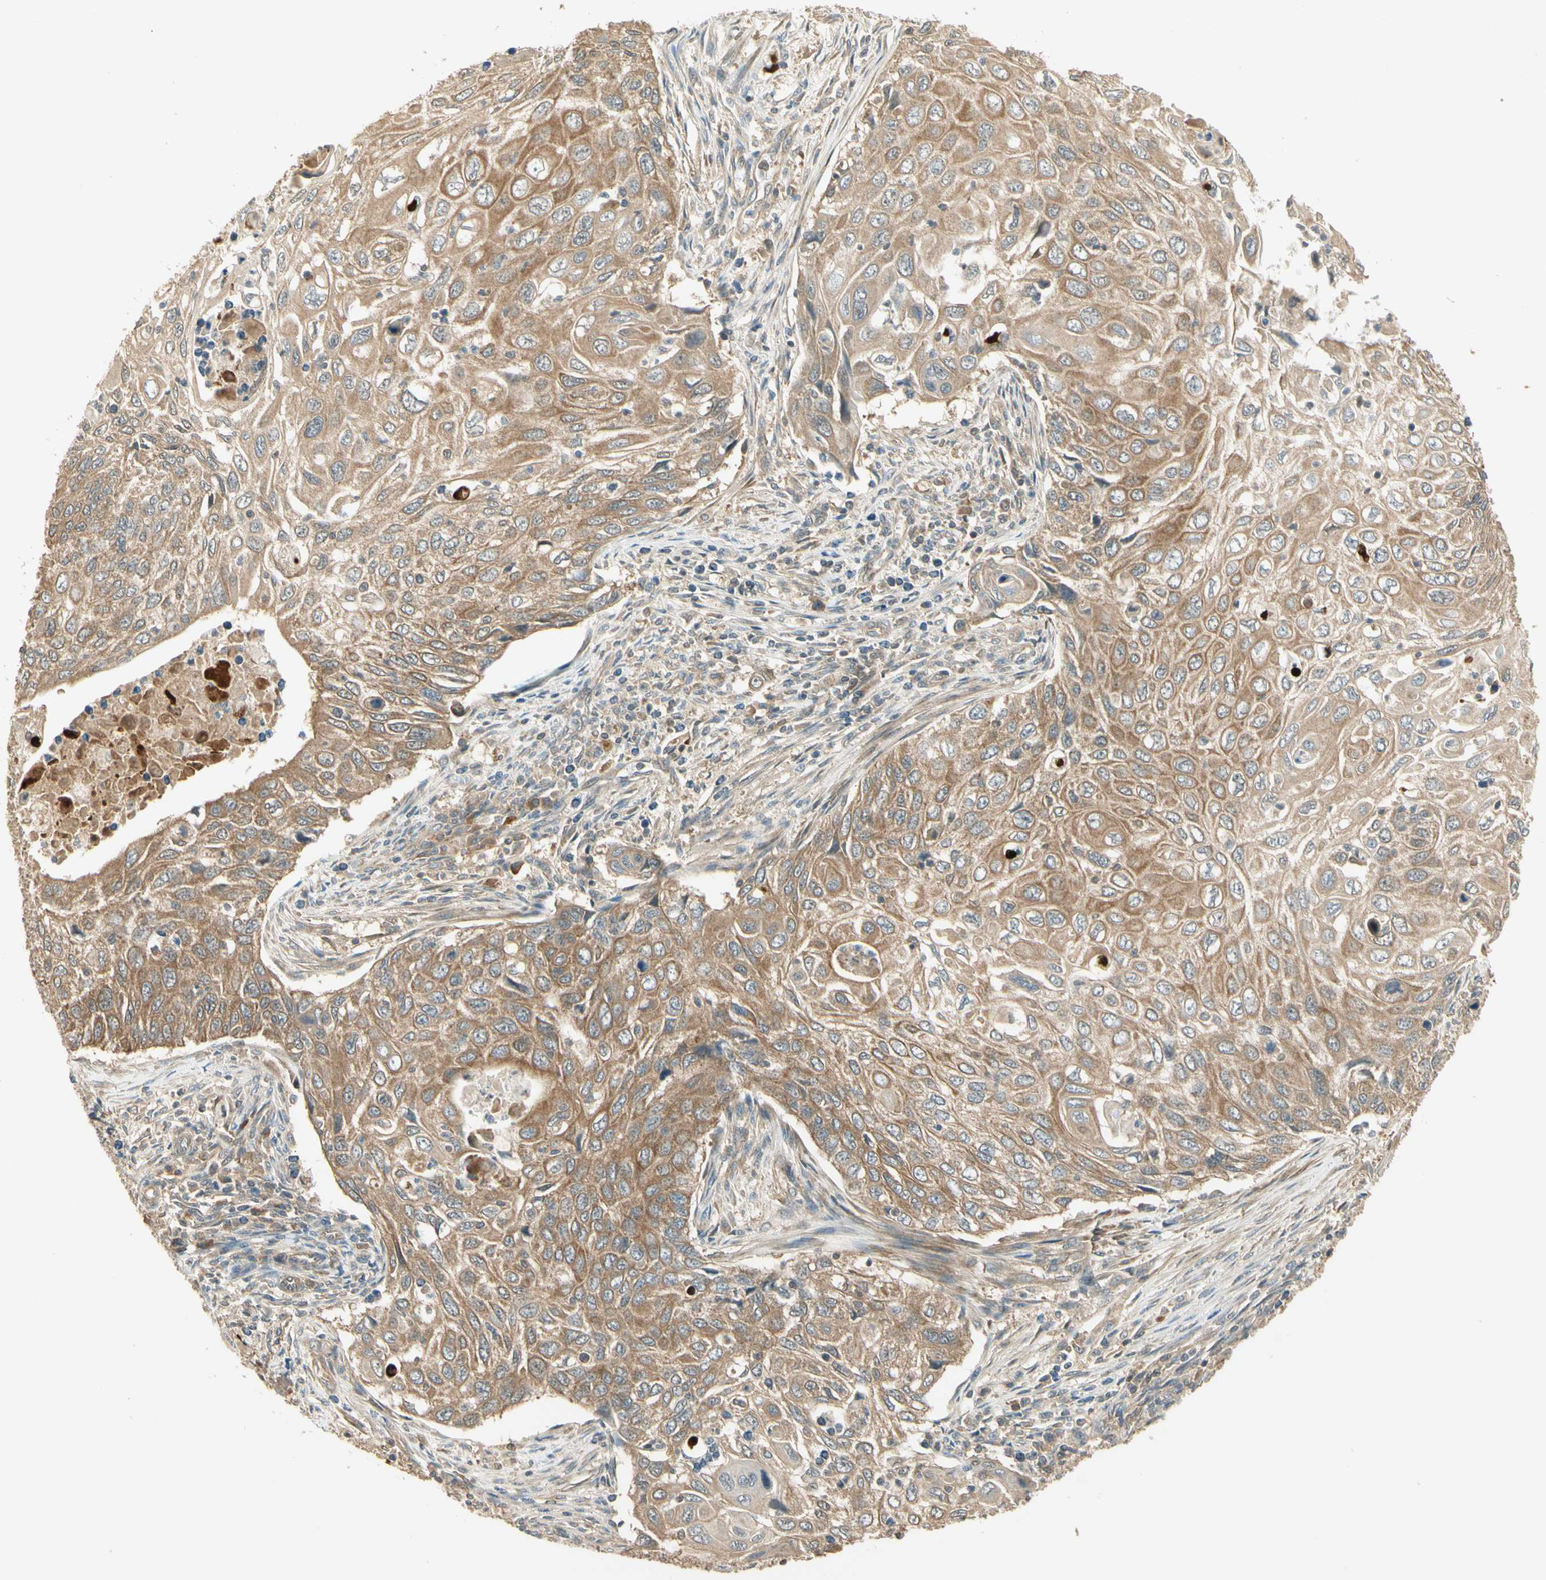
{"staining": {"intensity": "moderate", "quantity": ">75%", "location": "cytoplasmic/membranous"}, "tissue": "cervical cancer", "cell_type": "Tumor cells", "image_type": "cancer", "snomed": [{"axis": "morphology", "description": "Squamous cell carcinoma, NOS"}, {"axis": "topography", "description": "Cervix"}], "caption": "Cervical cancer (squamous cell carcinoma) stained with a brown dye demonstrates moderate cytoplasmic/membranous positive positivity in approximately >75% of tumor cells.", "gene": "PFDN5", "patient": {"sex": "female", "age": 70}}